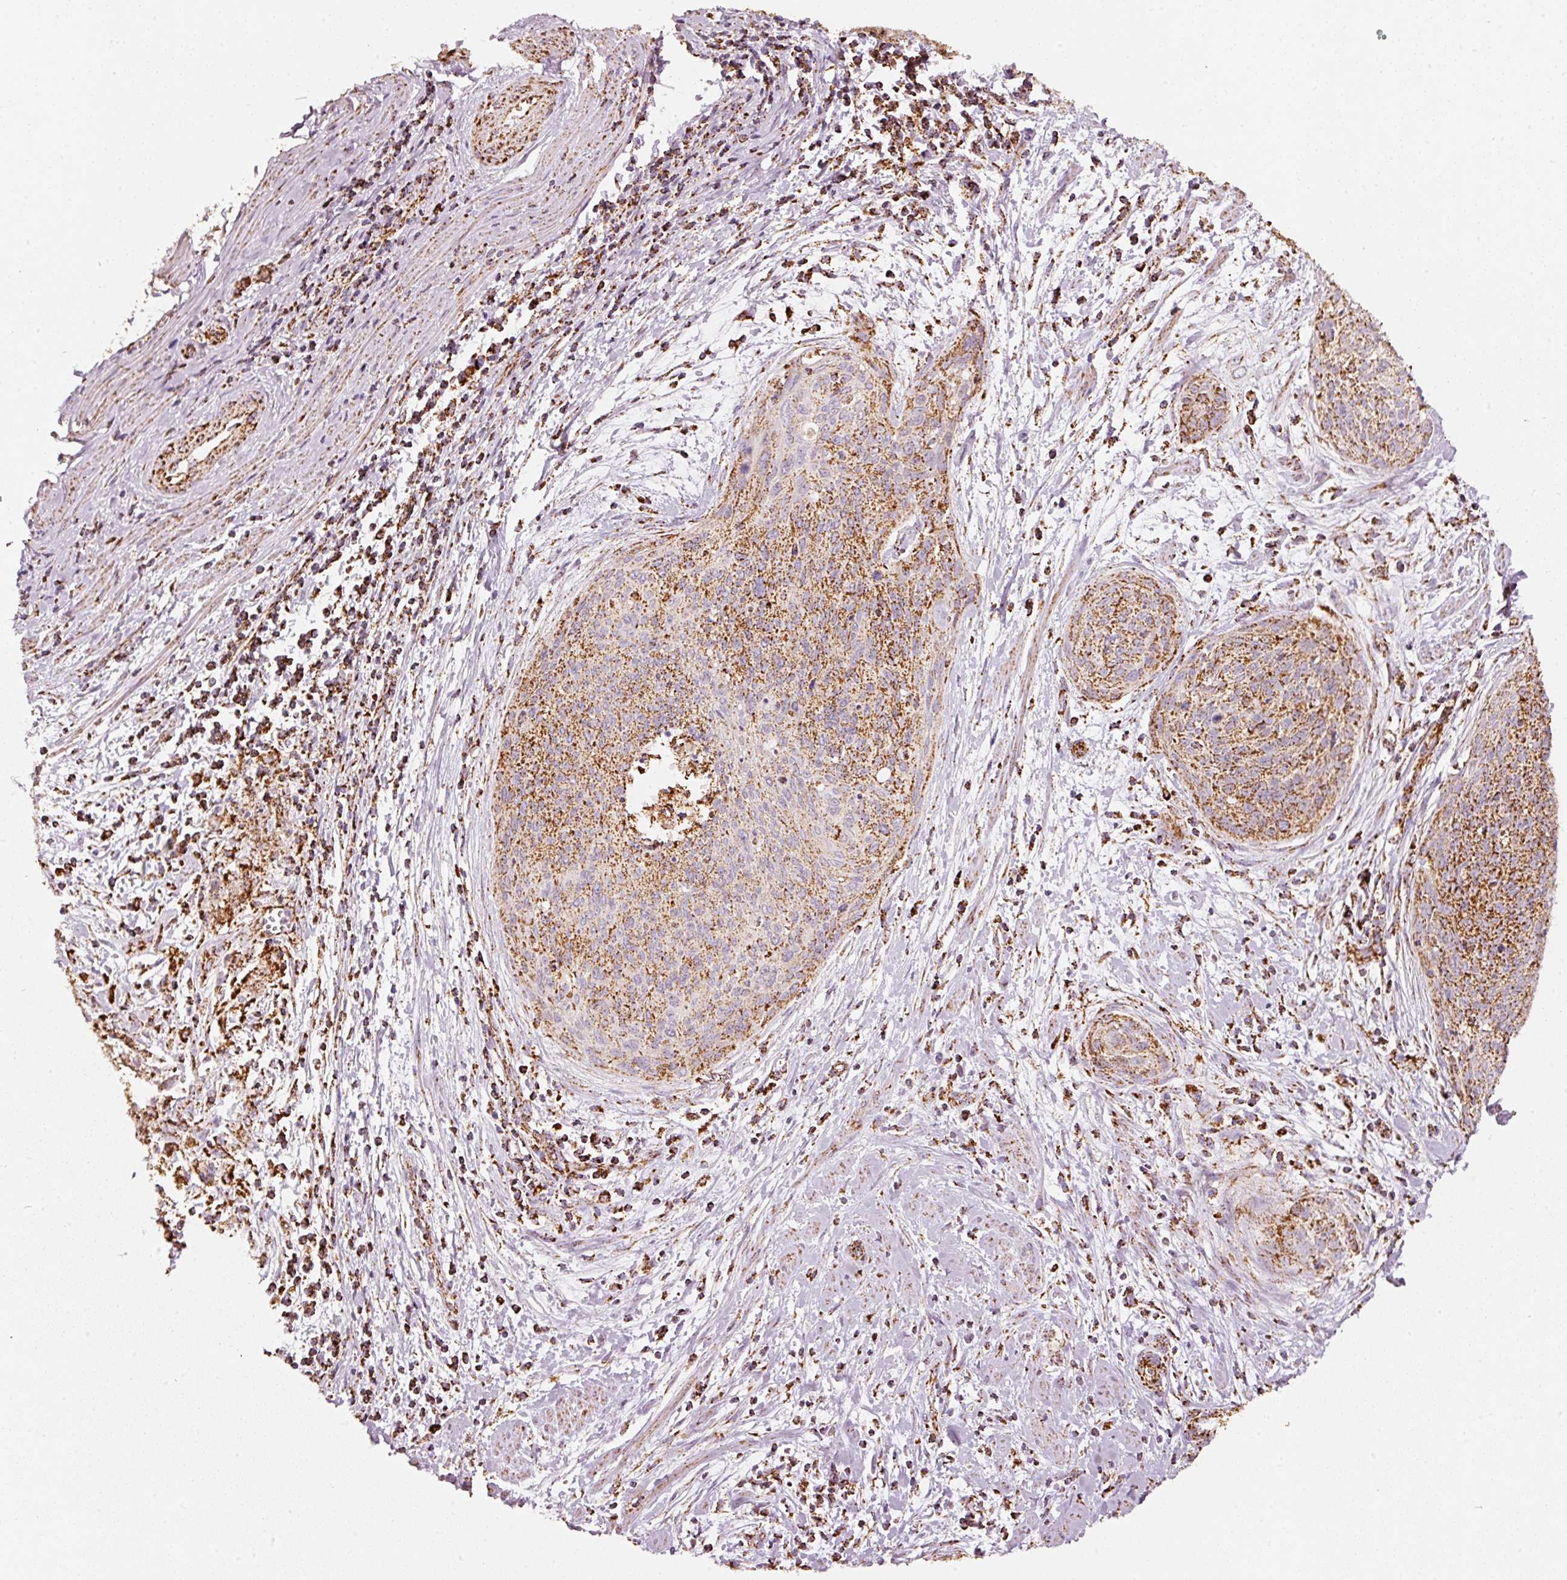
{"staining": {"intensity": "moderate", "quantity": ">75%", "location": "cytoplasmic/membranous"}, "tissue": "cervical cancer", "cell_type": "Tumor cells", "image_type": "cancer", "snomed": [{"axis": "morphology", "description": "Squamous cell carcinoma, NOS"}, {"axis": "topography", "description": "Cervix"}], "caption": "Cervical cancer (squamous cell carcinoma) stained with immunohistochemistry (IHC) demonstrates moderate cytoplasmic/membranous positivity in about >75% of tumor cells.", "gene": "UQCRC1", "patient": {"sex": "female", "age": 55}}